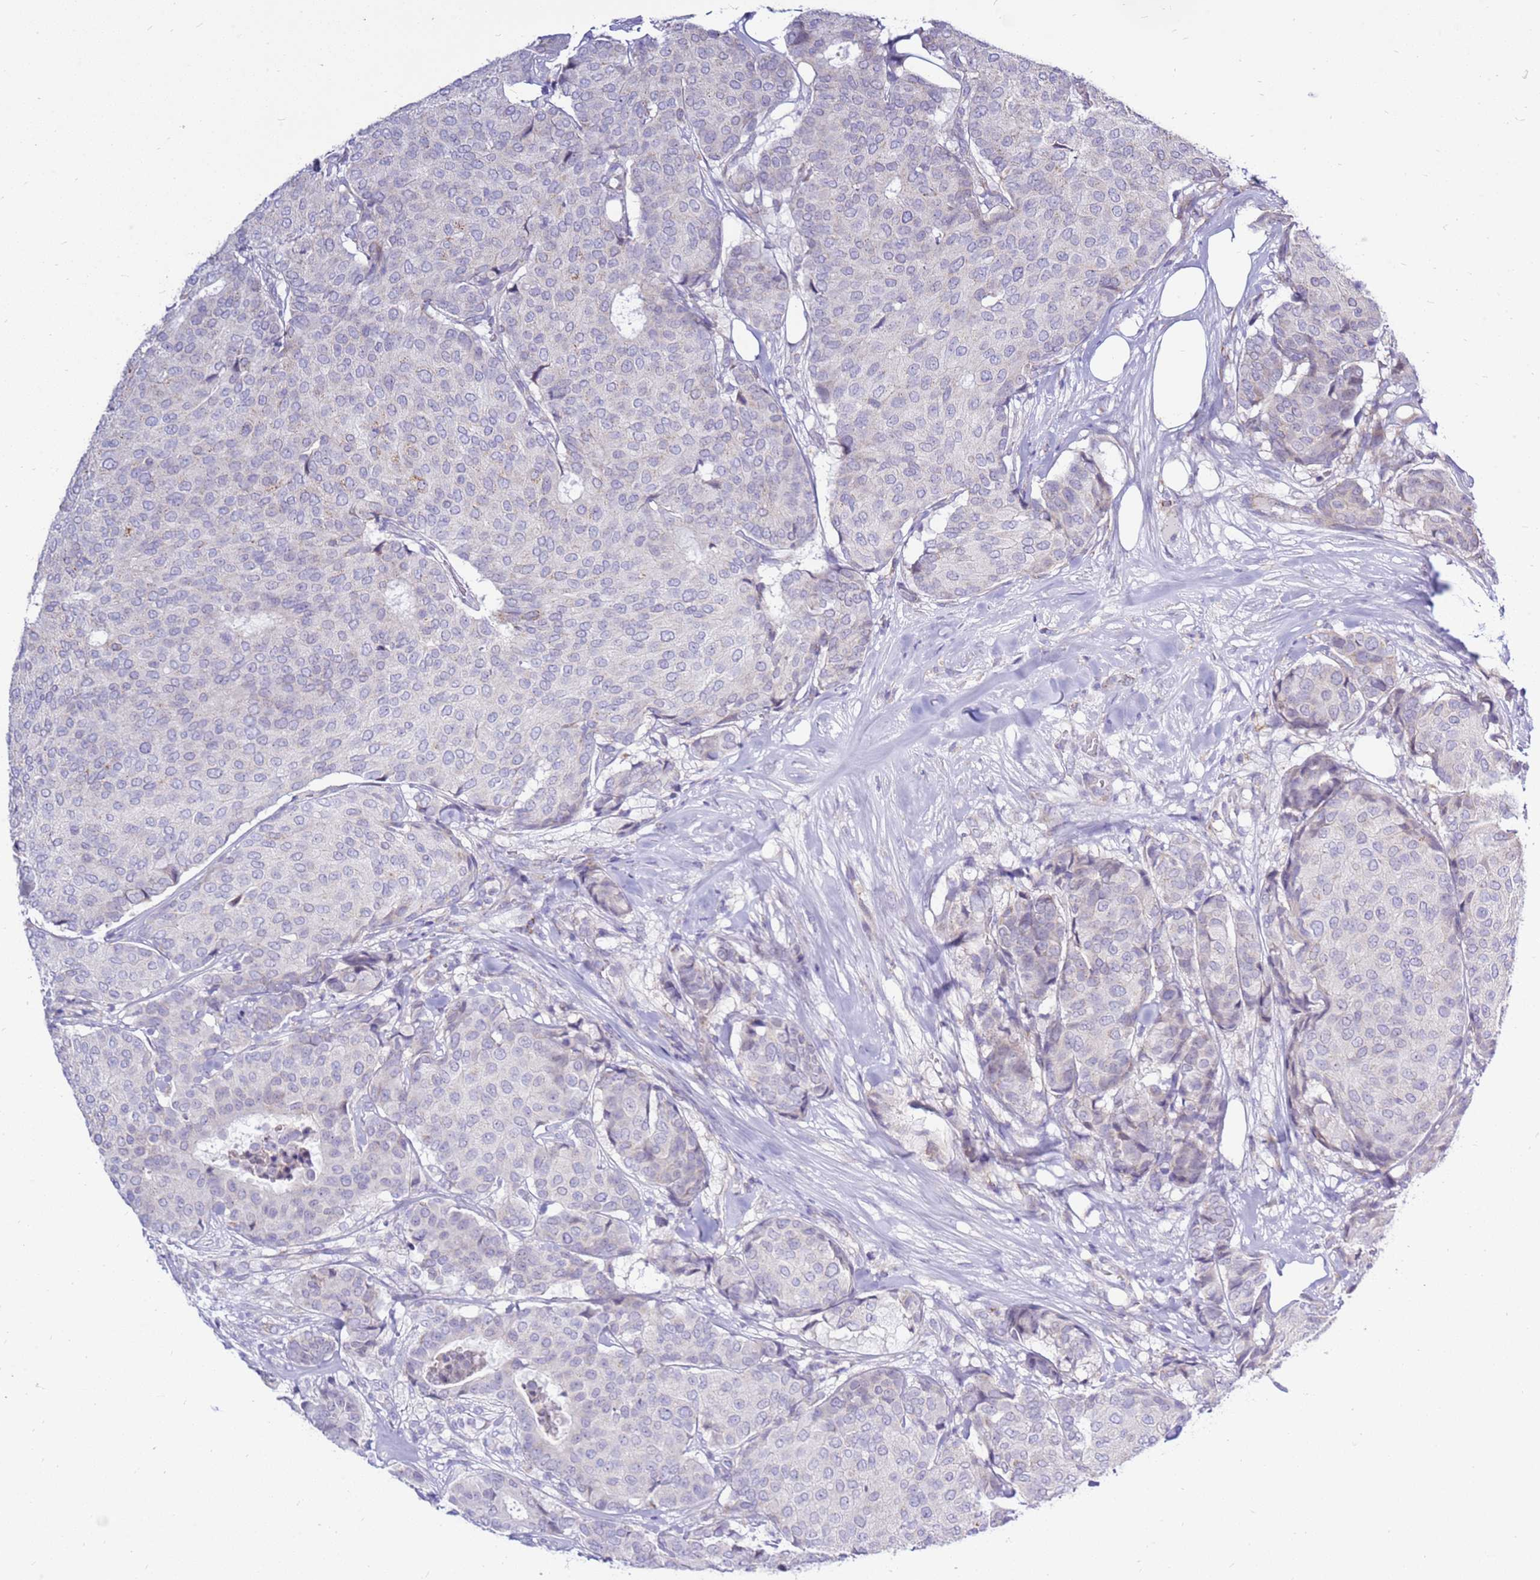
{"staining": {"intensity": "weak", "quantity": "<25%", "location": "cytoplasmic/membranous"}, "tissue": "breast cancer", "cell_type": "Tumor cells", "image_type": "cancer", "snomed": [{"axis": "morphology", "description": "Duct carcinoma"}, {"axis": "topography", "description": "Breast"}], "caption": "Immunohistochemical staining of human breast intraductal carcinoma demonstrates no significant positivity in tumor cells.", "gene": "IGF1R", "patient": {"sex": "female", "age": 75}}